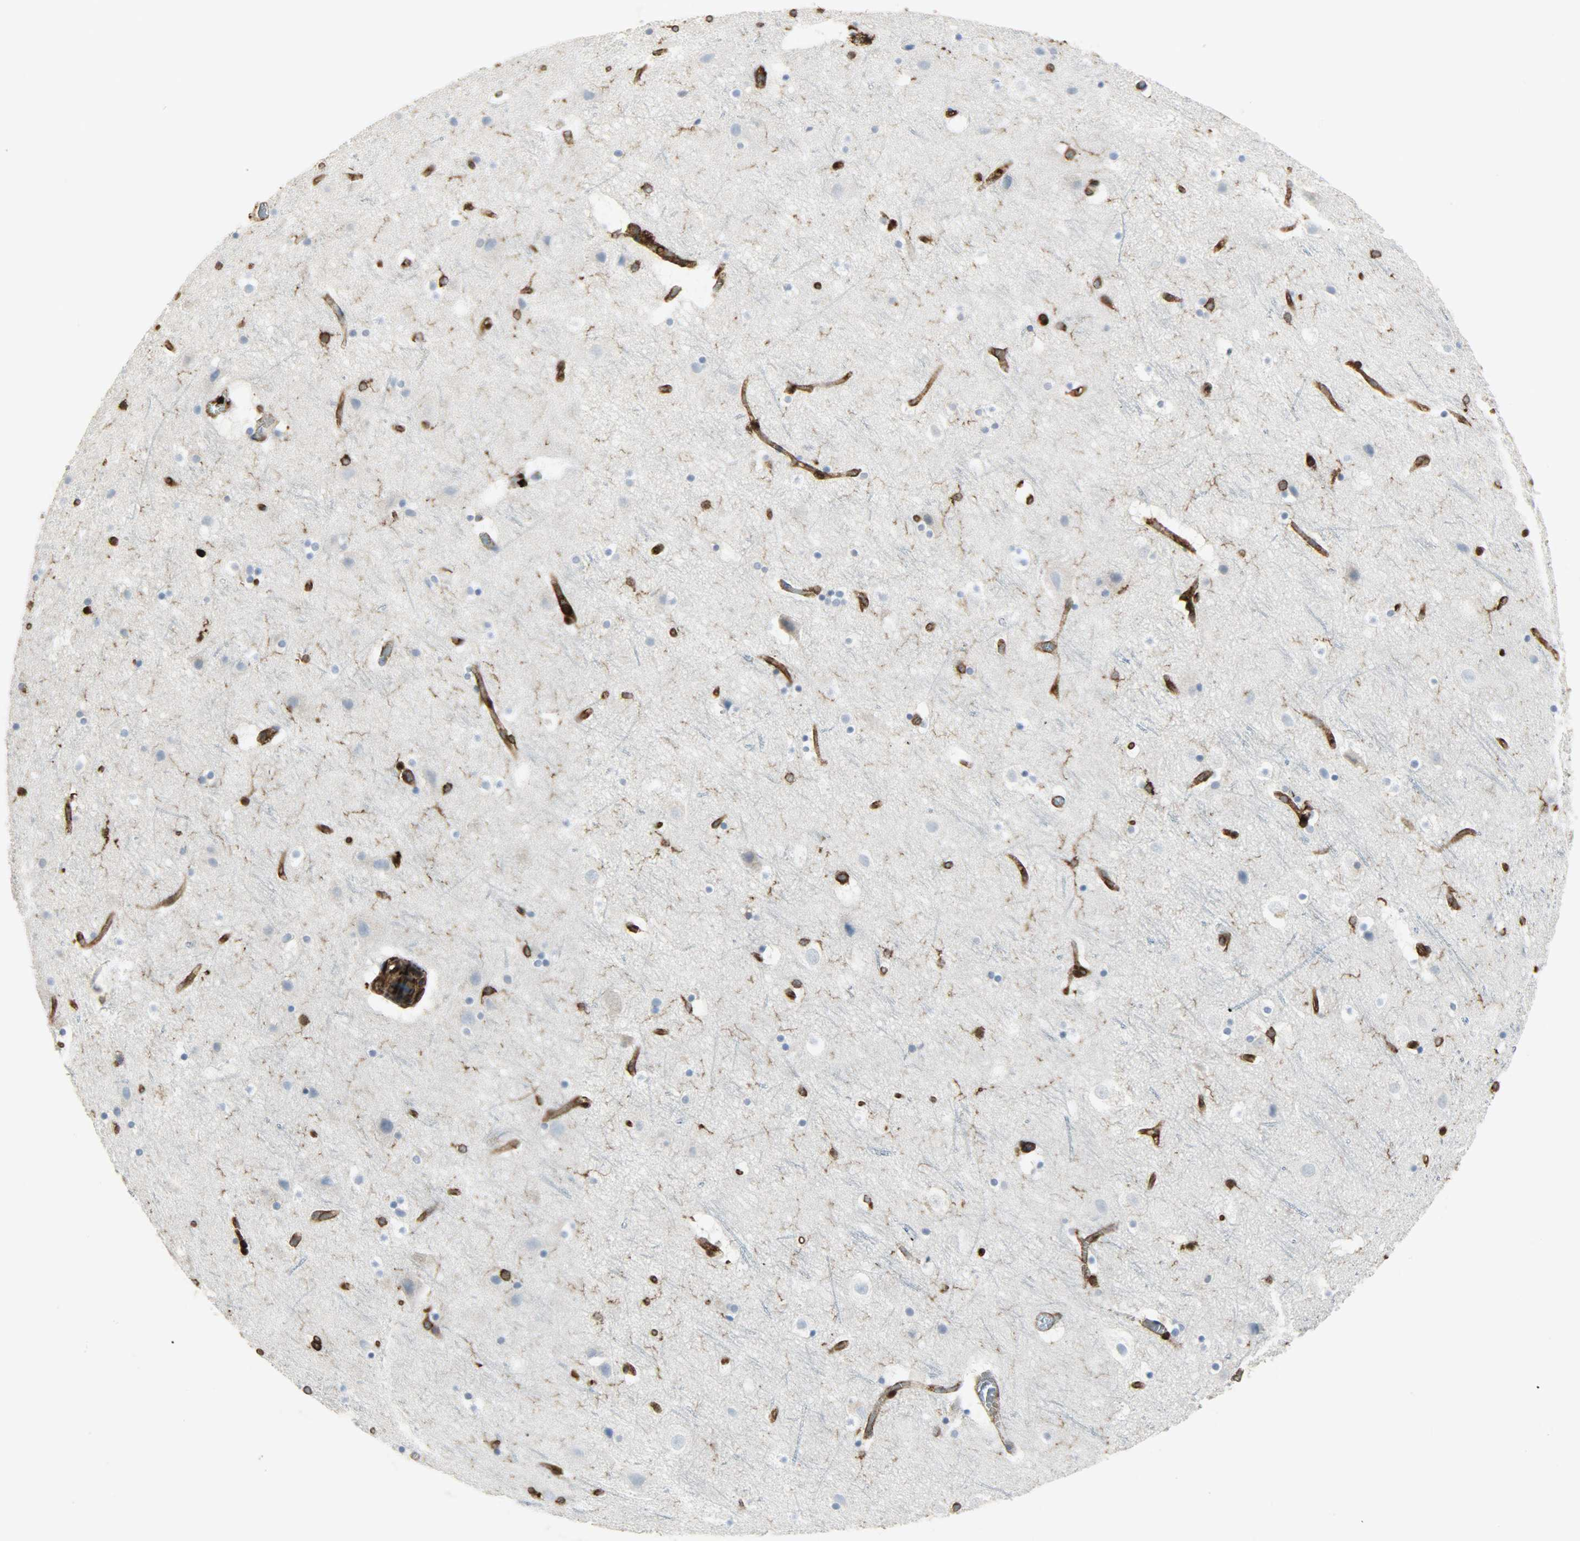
{"staining": {"intensity": "moderate", "quantity": ">75%", "location": "cytoplasmic/membranous"}, "tissue": "cerebral cortex", "cell_type": "Endothelial cells", "image_type": "normal", "snomed": [{"axis": "morphology", "description": "Normal tissue, NOS"}, {"axis": "topography", "description": "Cerebral cortex"}], "caption": "DAB (3,3'-diaminobenzidine) immunohistochemical staining of benign human cerebral cortex reveals moderate cytoplasmic/membranous protein staining in approximately >75% of endothelial cells. (Brightfield microscopy of DAB IHC at high magnification).", "gene": "VASP", "patient": {"sex": "male", "age": 45}}